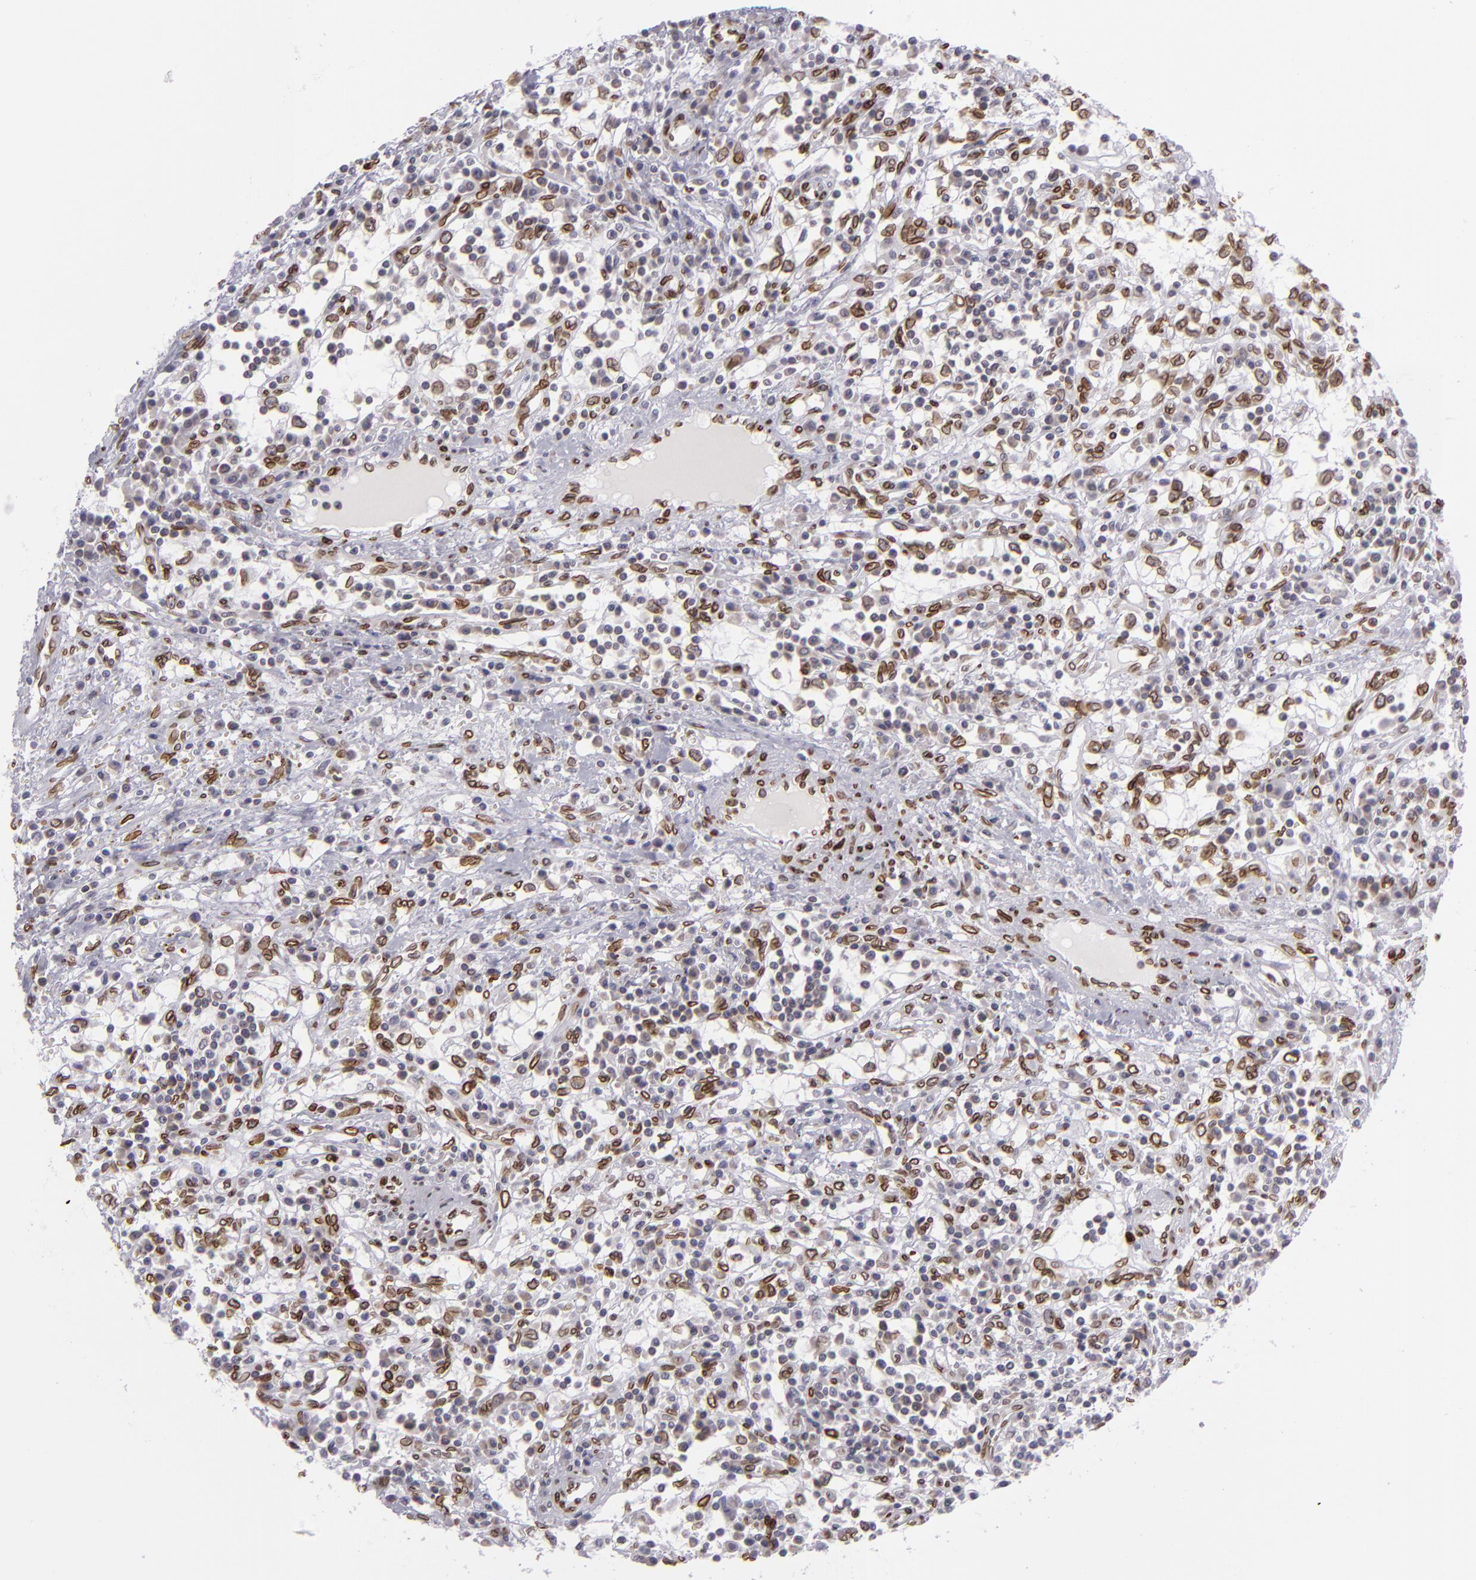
{"staining": {"intensity": "moderate", "quantity": "25%-75%", "location": "nuclear"}, "tissue": "renal cancer", "cell_type": "Tumor cells", "image_type": "cancer", "snomed": [{"axis": "morphology", "description": "Adenocarcinoma, NOS"}, {"axis": "topography", "description": "Kidney"}], "caption": "Renal cancer (adenocarcinoma) stained for a protein shows moderate nuclear positivity in tumor cells.", "gene": "EMD", "patient": {"sex": "male", "age": 82}}